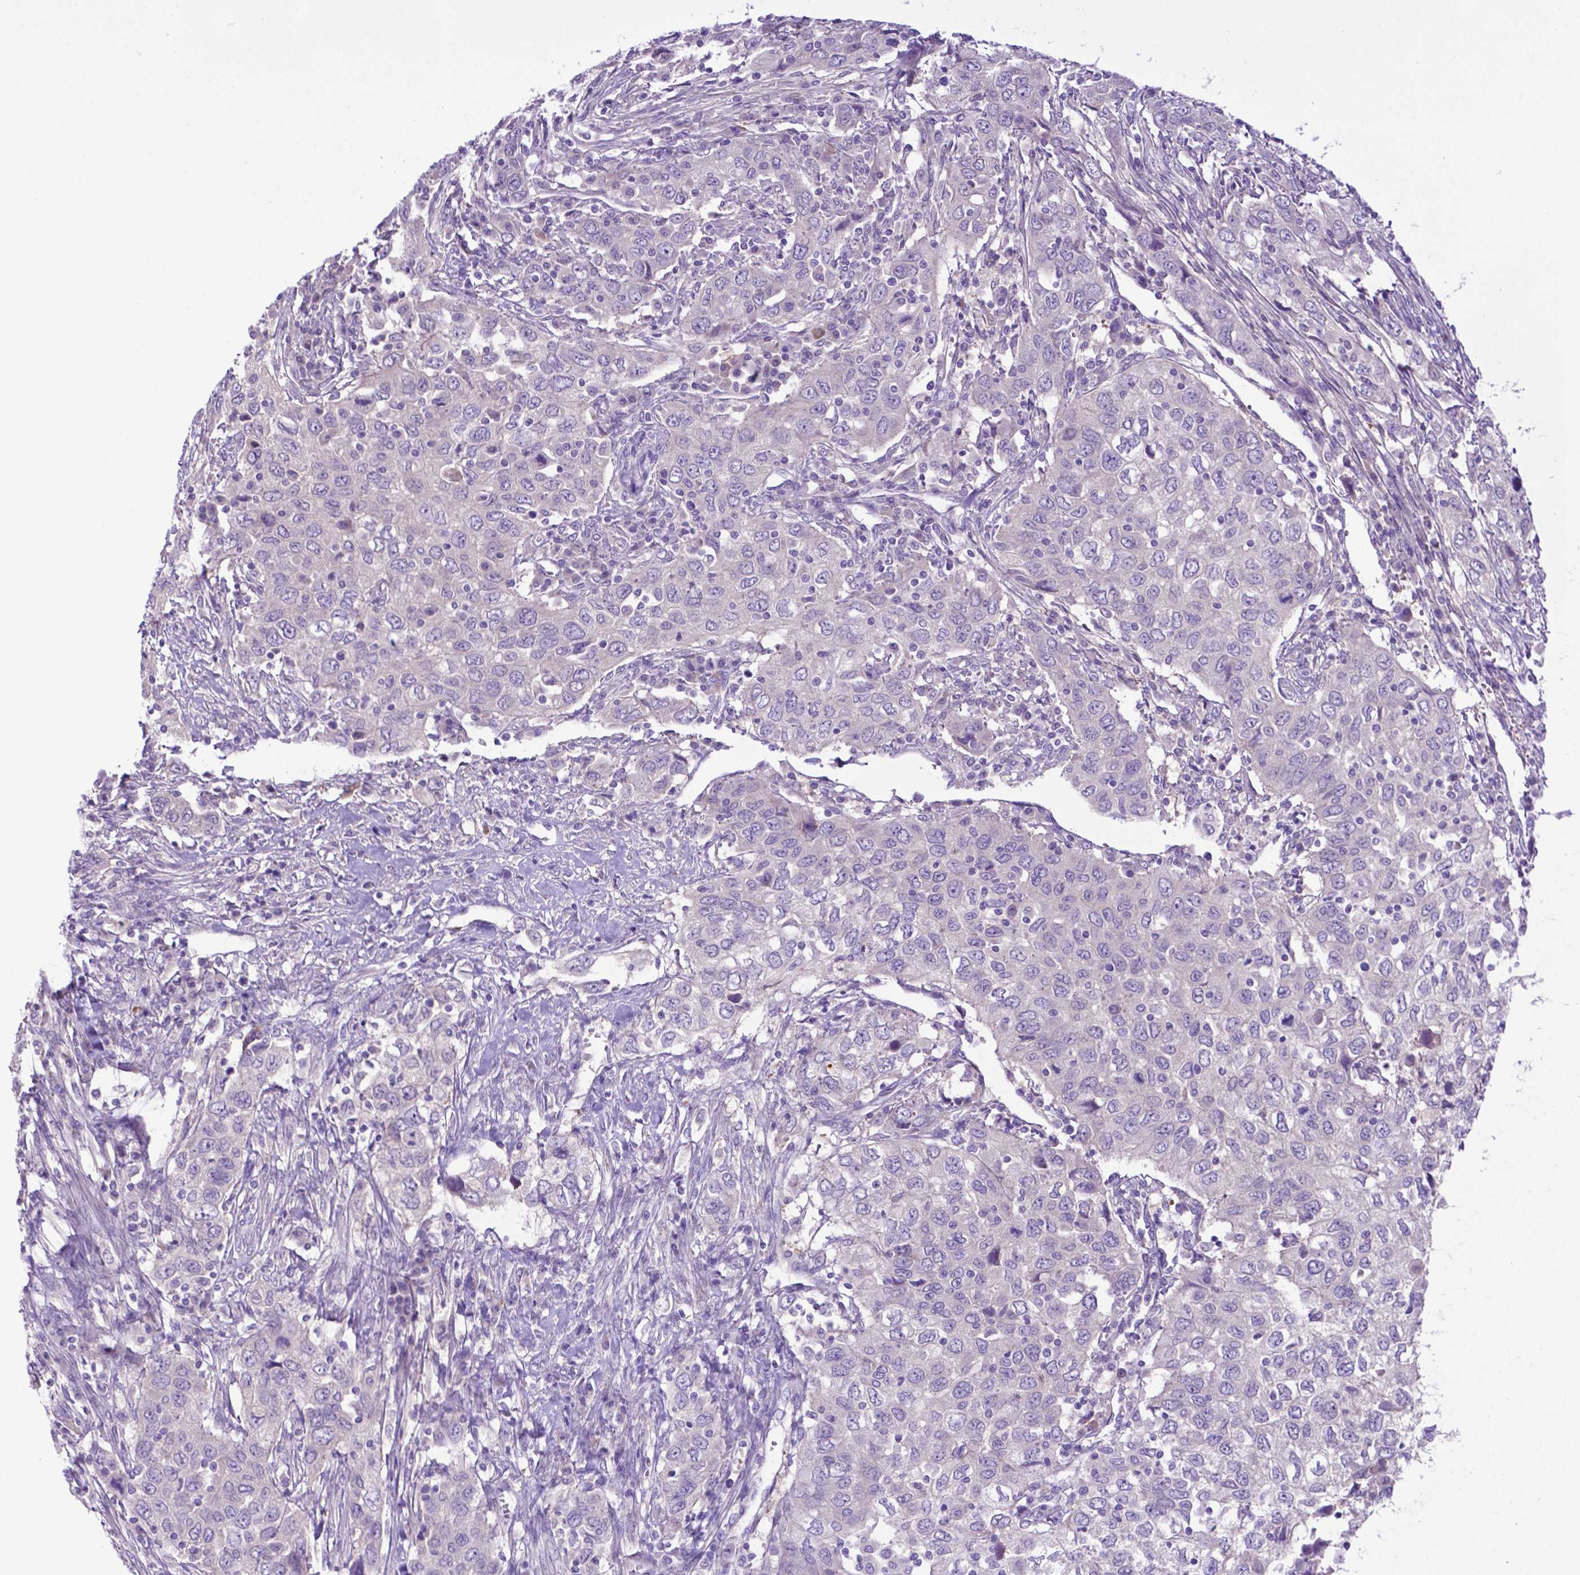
{"staining": {"intensity": "negative", "quantity": "none", "location": "none"}, "tissue": "urothelial cancer", "cell_type": "Tumor cells", "image_type": "cancer", "snomed": [{"axis": "morphology", "description": "Urothelial carcinoma, High grade"}, {"axis": "topography", "description": "Urinary bladder"}], "caption": "DAB (3,3'-diaminobenzidine) immunohistochemical staining of human urothelial cancer exhibits no significant expression in tumor cells. (DAB (3,3'-diaminobenzidine) IHC with hematoxylin counter stain).", "gene": "ADRA2B", "patient": {"sex": "male", "age": 76}}